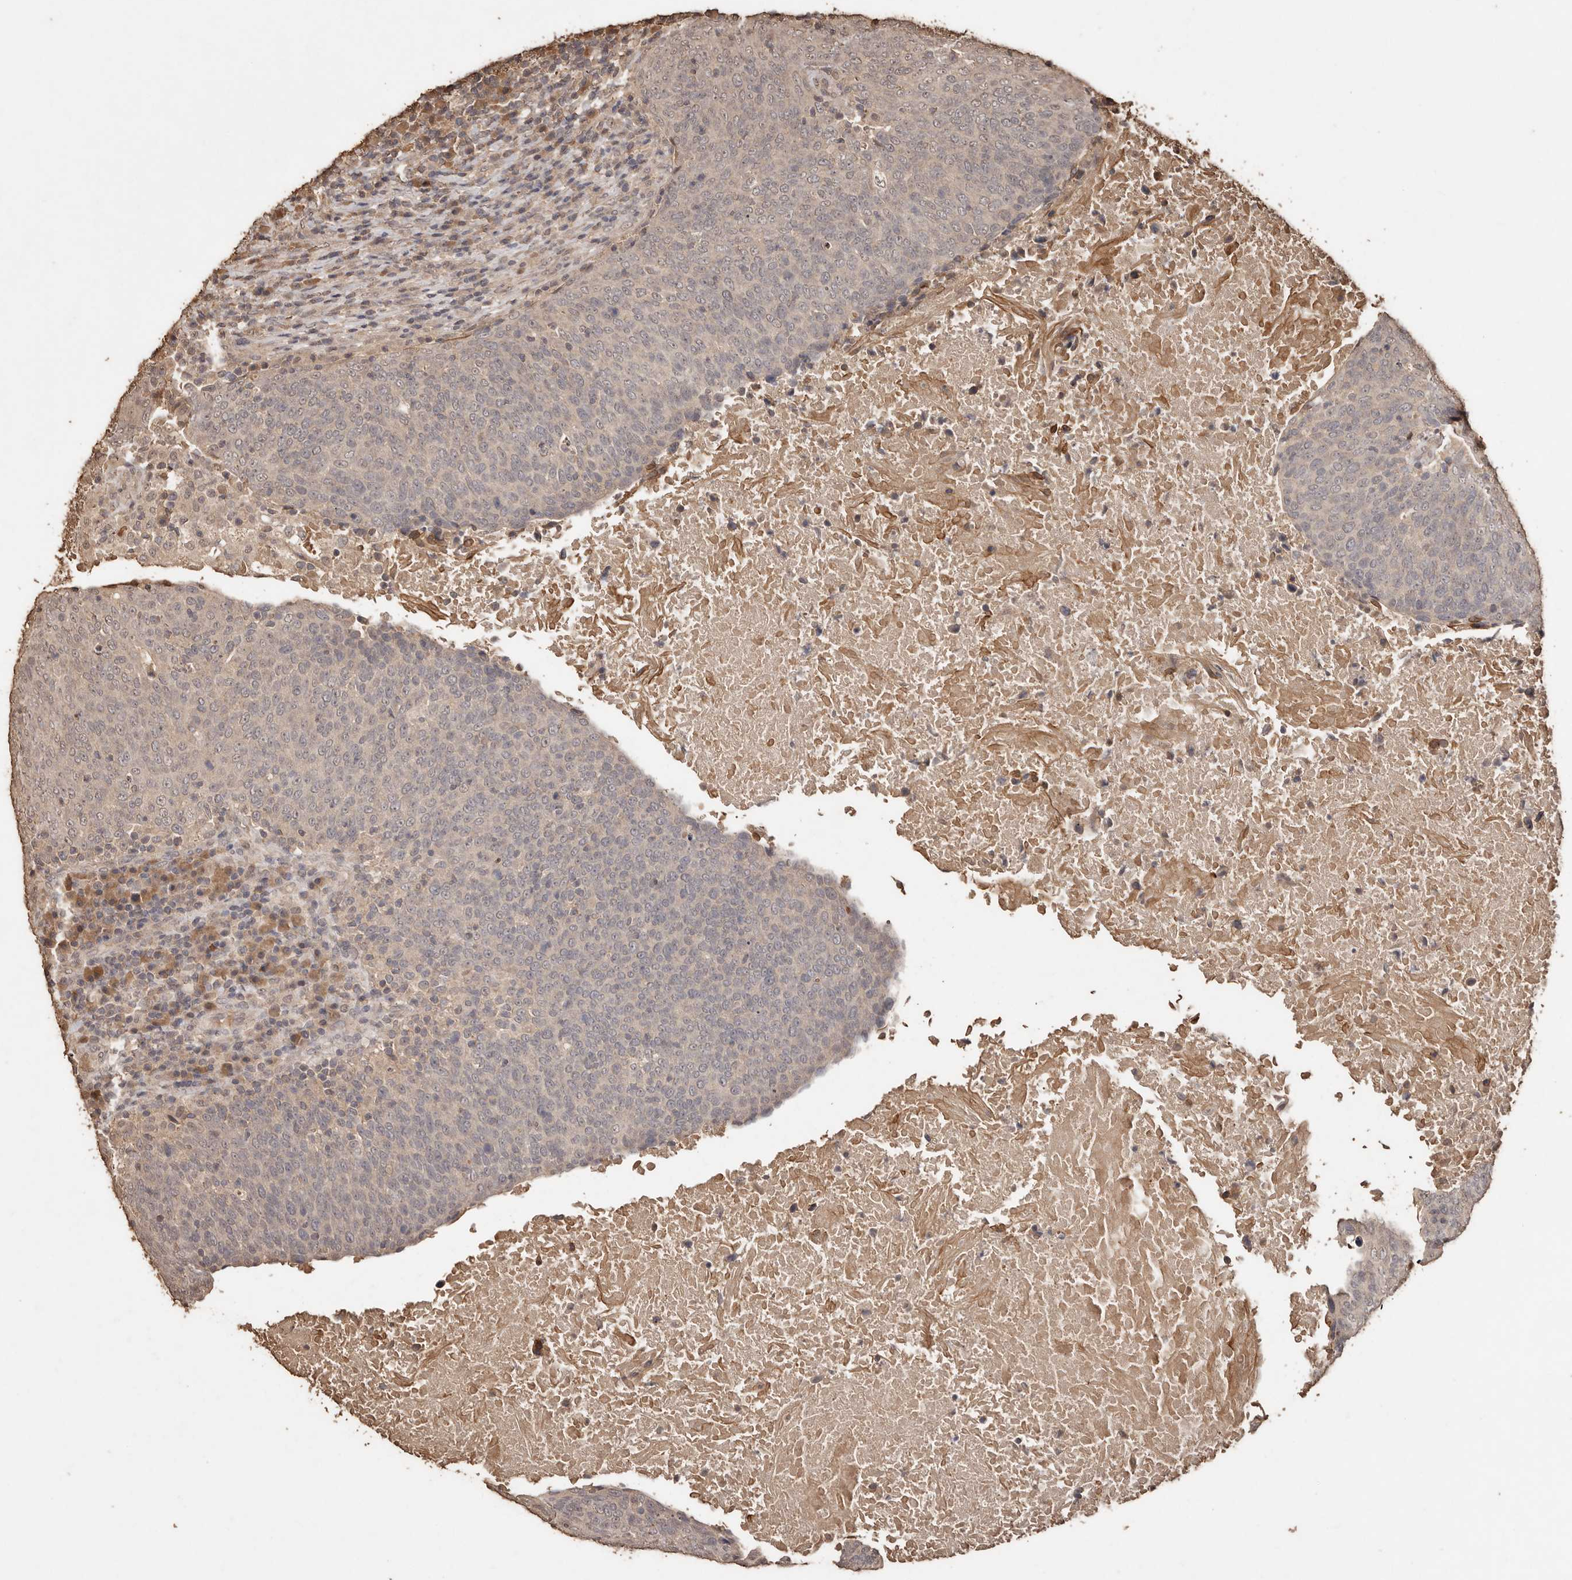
{"staining": {"intensity": "weak", "quantity": "<25%", "location": "cytoplasmic/membranous"}, "tissue": "head and neck cancer", "cell_type": "Tumor cells", "image_type": "cancer", "snomed": [{"axis": "morphology", "description": "Squamous cell carcinoma, NOS"}, {"axis": "morphology", "description": "Squamous cell carcinoma, metastatic, NOS"}, {"axis": "topography", "description": "Lymph node"}, {"axis": "topography", "description": "Head-Neck"}], "caption": "A histopathology image of human head and neck cancer (squamous cell carcinoma) is negative for staining in tumor cells. (Immunohistochemistry, brightfield microscopy, high magnification).", "gene": "PKDCC", "patient": {"sex": "male", "age": 62}}